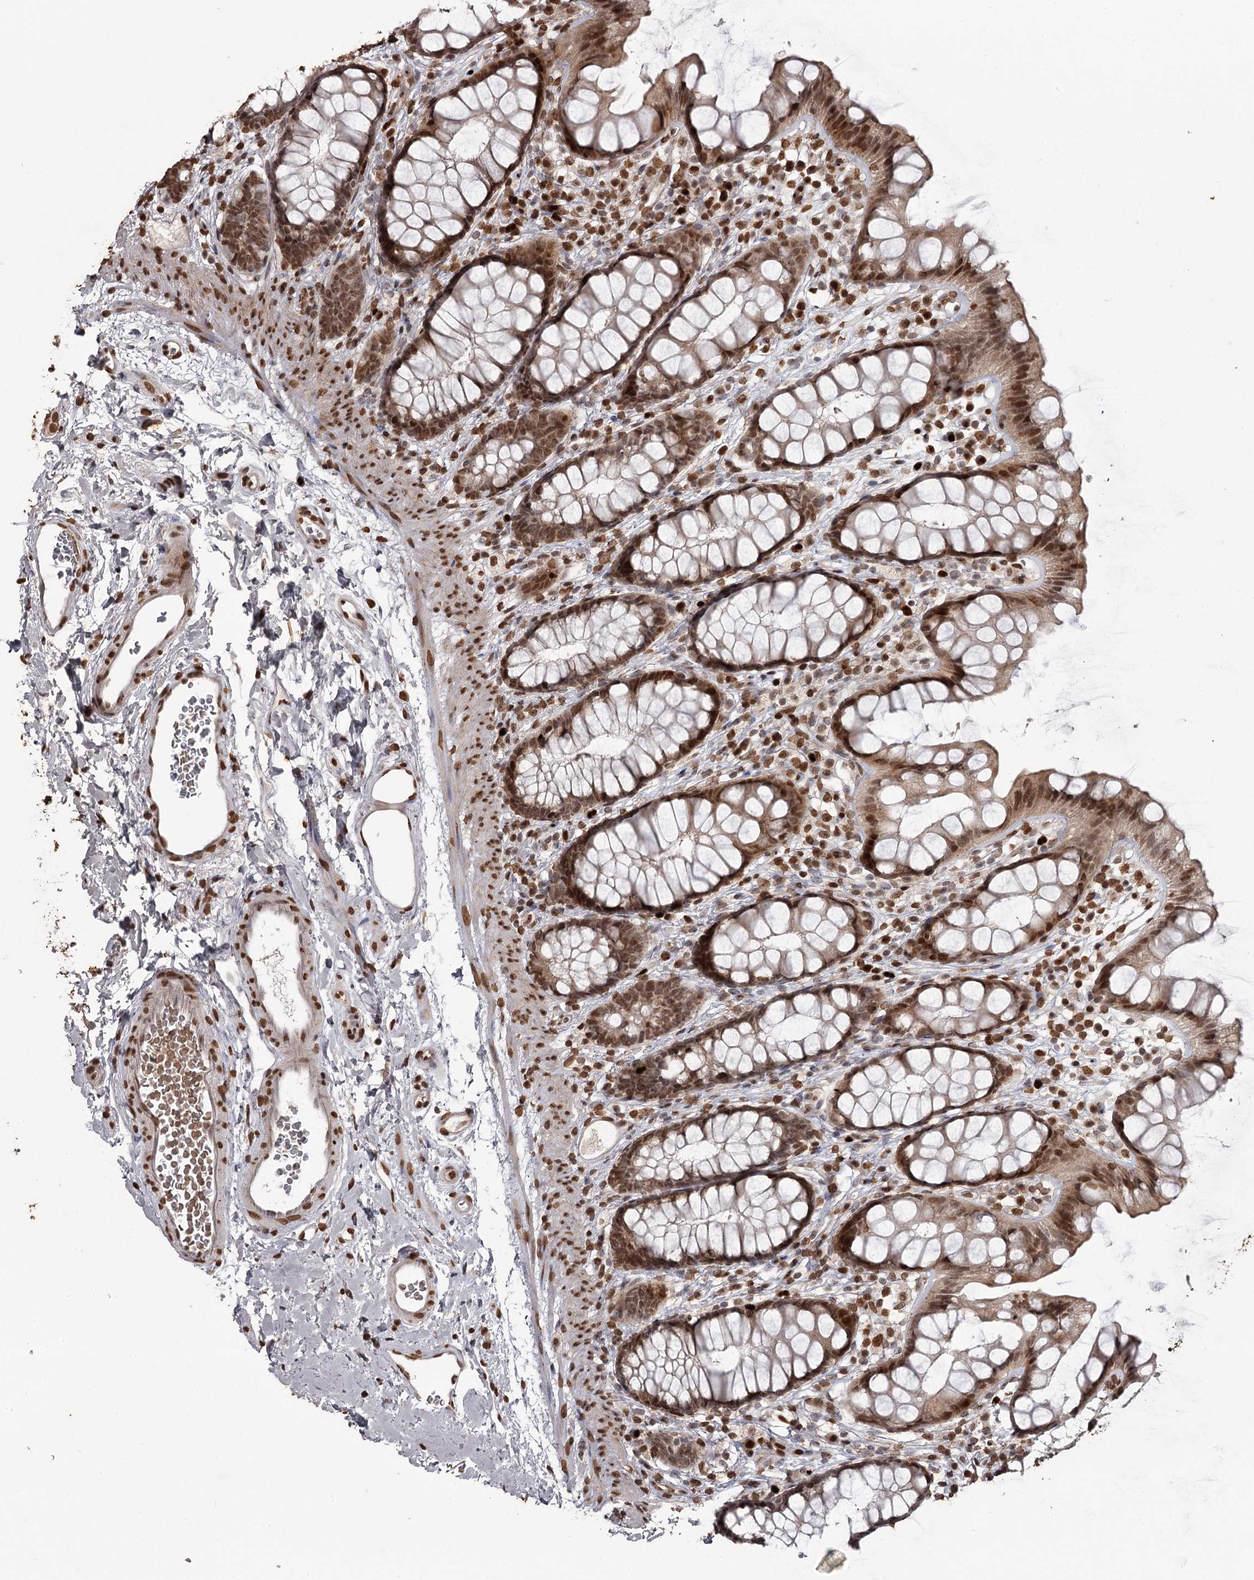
{"staining": {"intensity": "strong", "quantity": ">75%", "location": "cytoplasmic/membranous,nuclear"}, "tissue": "rectum", "cell_type": "Glandular cells", "image_type": "normal", "snomed": [{"axis": "morphology", "description": "Normal tissue, NOS"}, {"axis": "topography", "description": "Rectum"}], "caption": "The micrograph reveals staining of benign rectum, revealing strong cytoplasmic/membranous,nuclear protein expression (brown color) within glandular cells.", "gene": "THYN1", "patient": {"sex": "female", "age": 65}}